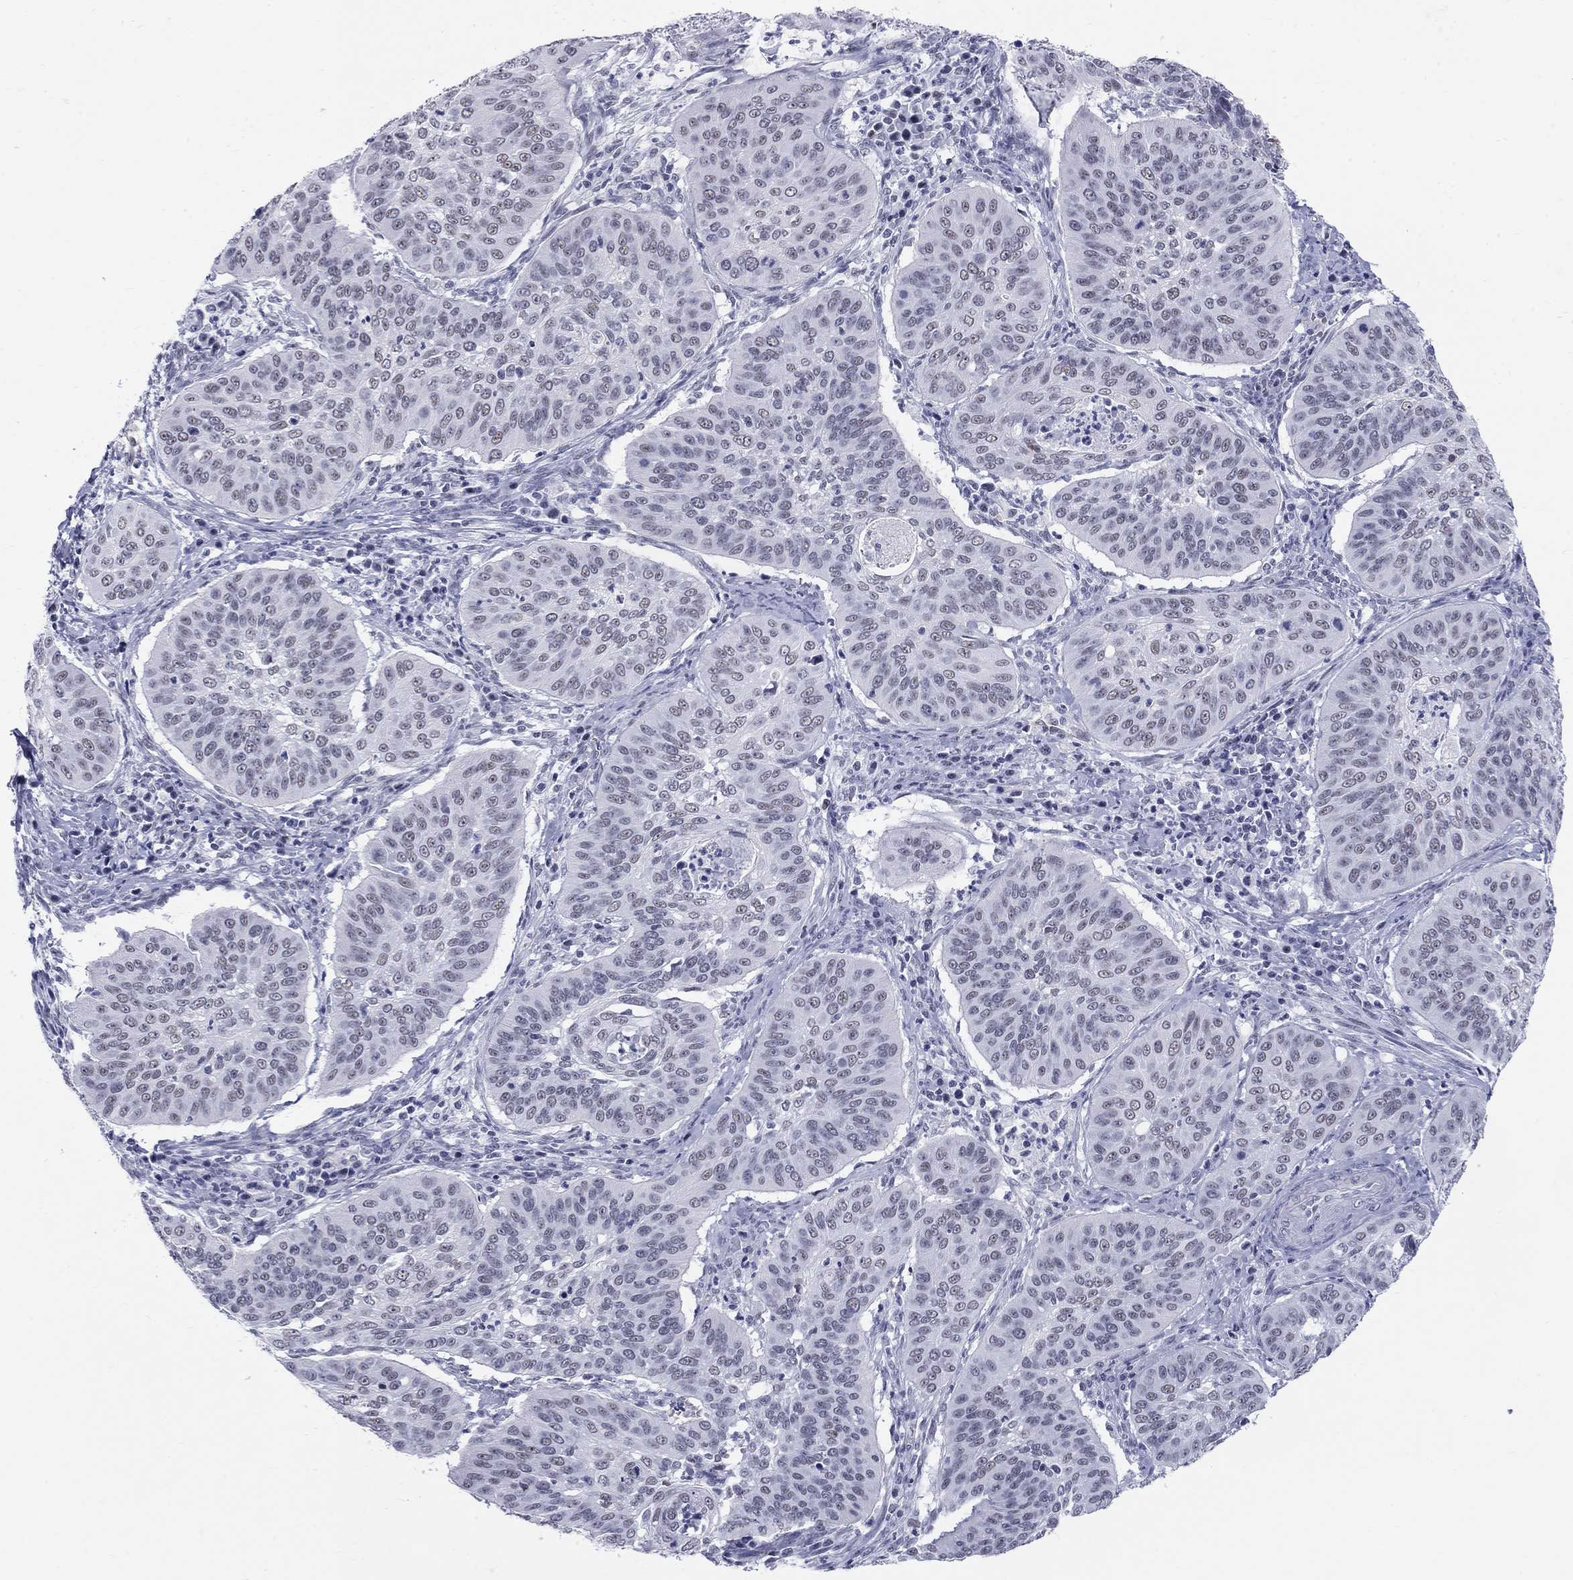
{"staining": {"intensity": "negative", "quantity": "none", "location": "none"}, "tissue": "cervical cancer", "cell_type": "Tumor cells", "image_type": "cancer", "snomed": [{"axis": "morphology", "description": "Normal tissue, NOS"}, {"axis": "morphology", "description": "Squamous cell carcinoma, NOS"}, {"axis": "topography", "description": "Cervix"}], "caption": "Human cervical cancer stained for a protein using immunohistochemistry demonstrates no staining in tumor cells.", "gene": "DMTN", "patient": {"sex": "female", "age": 39}}